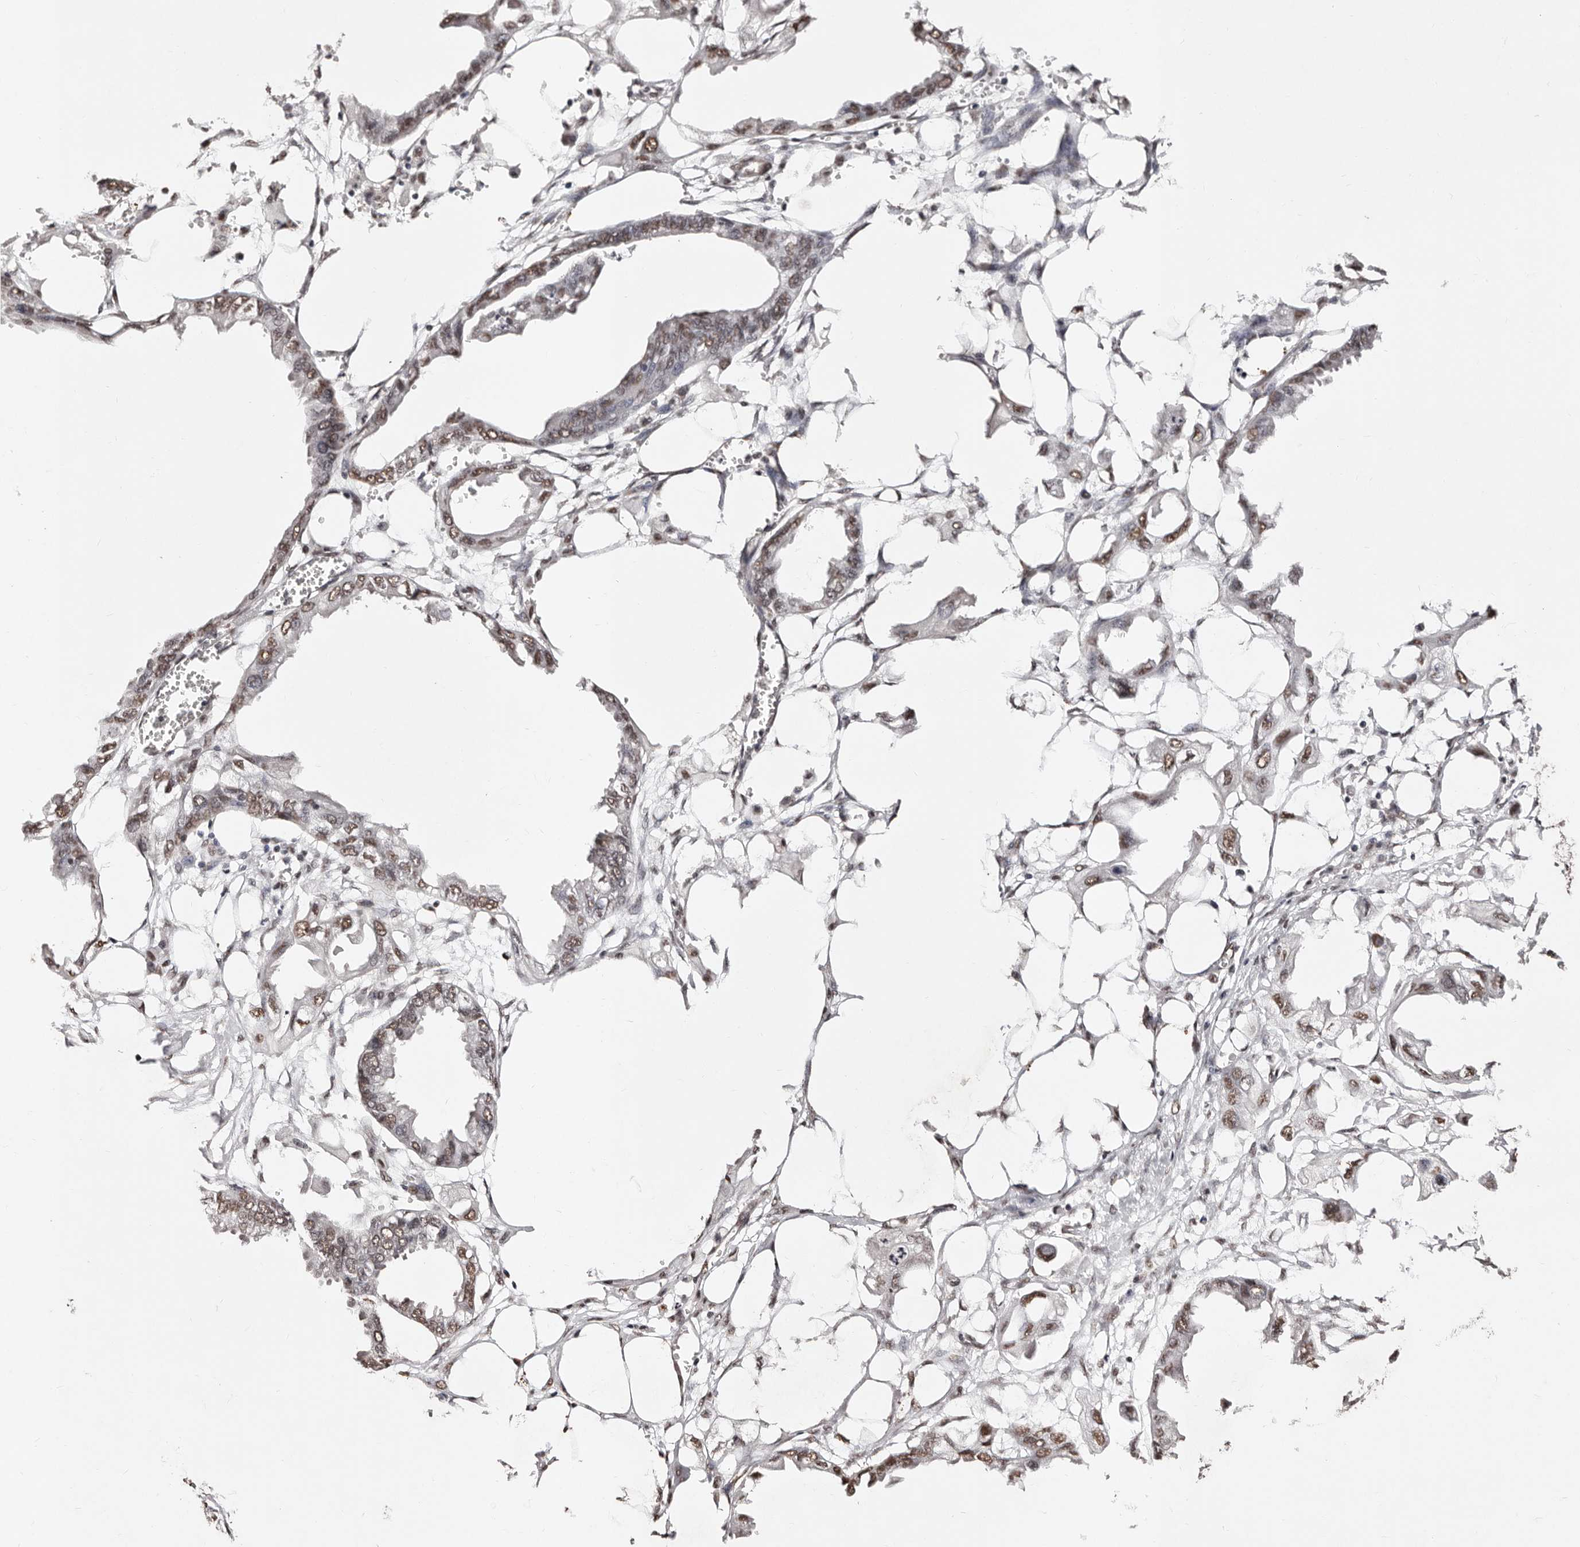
{"staining": {"intensity": "moderate", "quantity": ">75%", "location": "nuclear"}, "tissue": "endometrial cancer", "cell_type": "Tumor cells", "image_type": "cancer", "snomed": [{"axis": "morphology", "description": "Adenocarcinoma, NOS"}, {"axis": "morphology", "description": "Adenocarcinoma, metastatic, NOS"}, {"axis": "topography", "description": "Adipose tissue"}, {"axis": "topography", "description": "Endometrium"}], "caption": "Tumor cells demonstrate medium levels of moderate nuclear expression in approximately >75% of cells in endometrial adenocarcinoma. (DAB (3,3'-diaminobenzidine) IHC, brown staining for protein, blue staining for nuclei).", "gene": "BICRAL", "patient": {"sex": "female", "age": 67}}